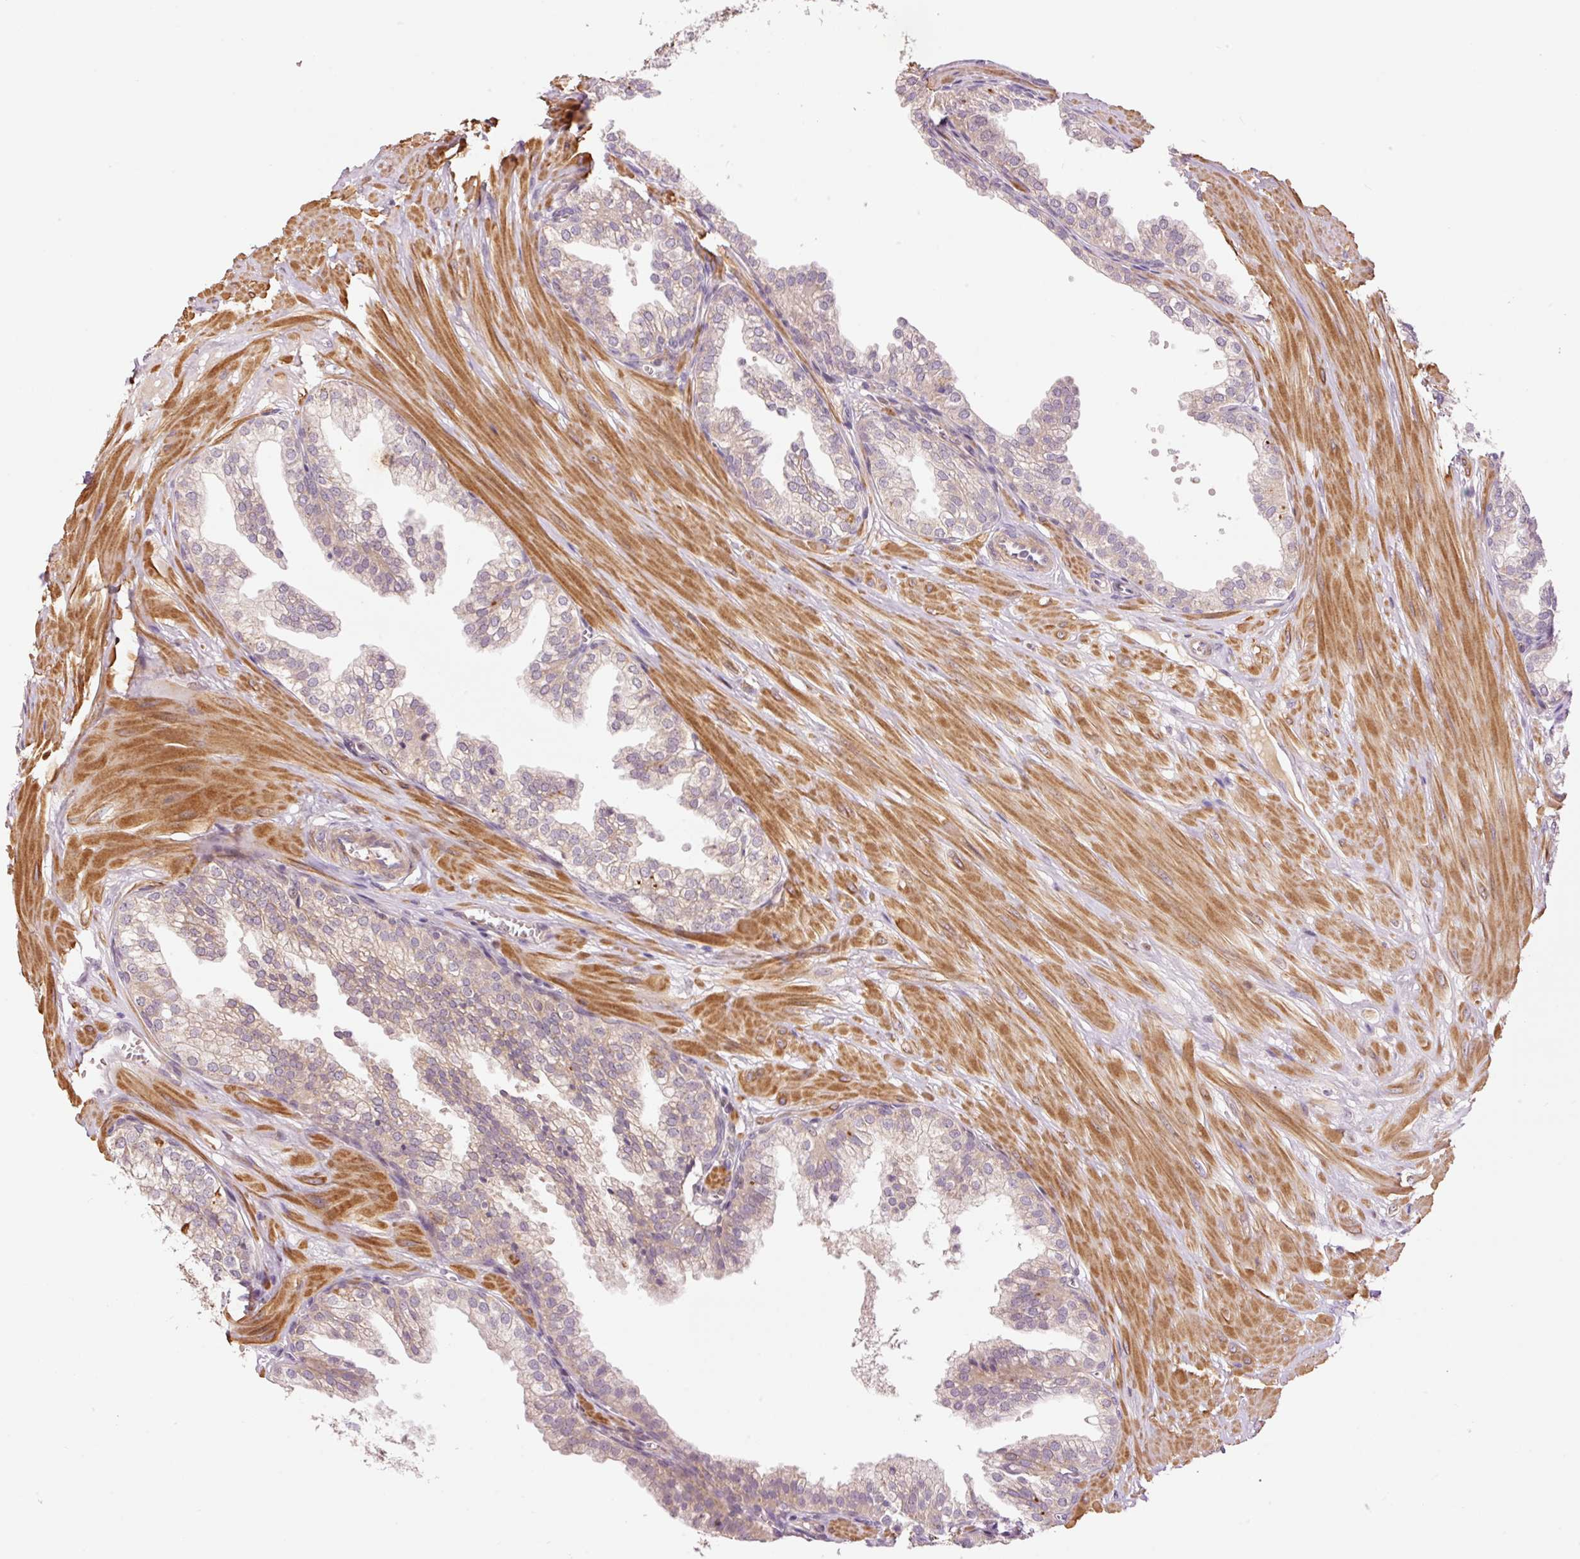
{"staining": {"intensity": "weak", "quantity": "<25%", "location": "cytoplasmic/membranous"}, "tissue": "prostate", "cell_type": "Glandular cells", "image_type": "normal", "snomed": [{"axis": "morphology", "description": "Normal tissue, NOS"}, {"axis": "topography", "description": "Prostate"}, {"axis": "topography", "description": "Peripheral nerve tissue"}], "caption": "Protein analysis of unremarkable prostate reveals no significant expression in glandular cells. (DAB (3,3'-diaminobenzidine) immunohistochemistry (IHC) with hematoxylin counter stain).", "gene": "SLC29A3", "patient": {"sex": "male", "age": 55}}